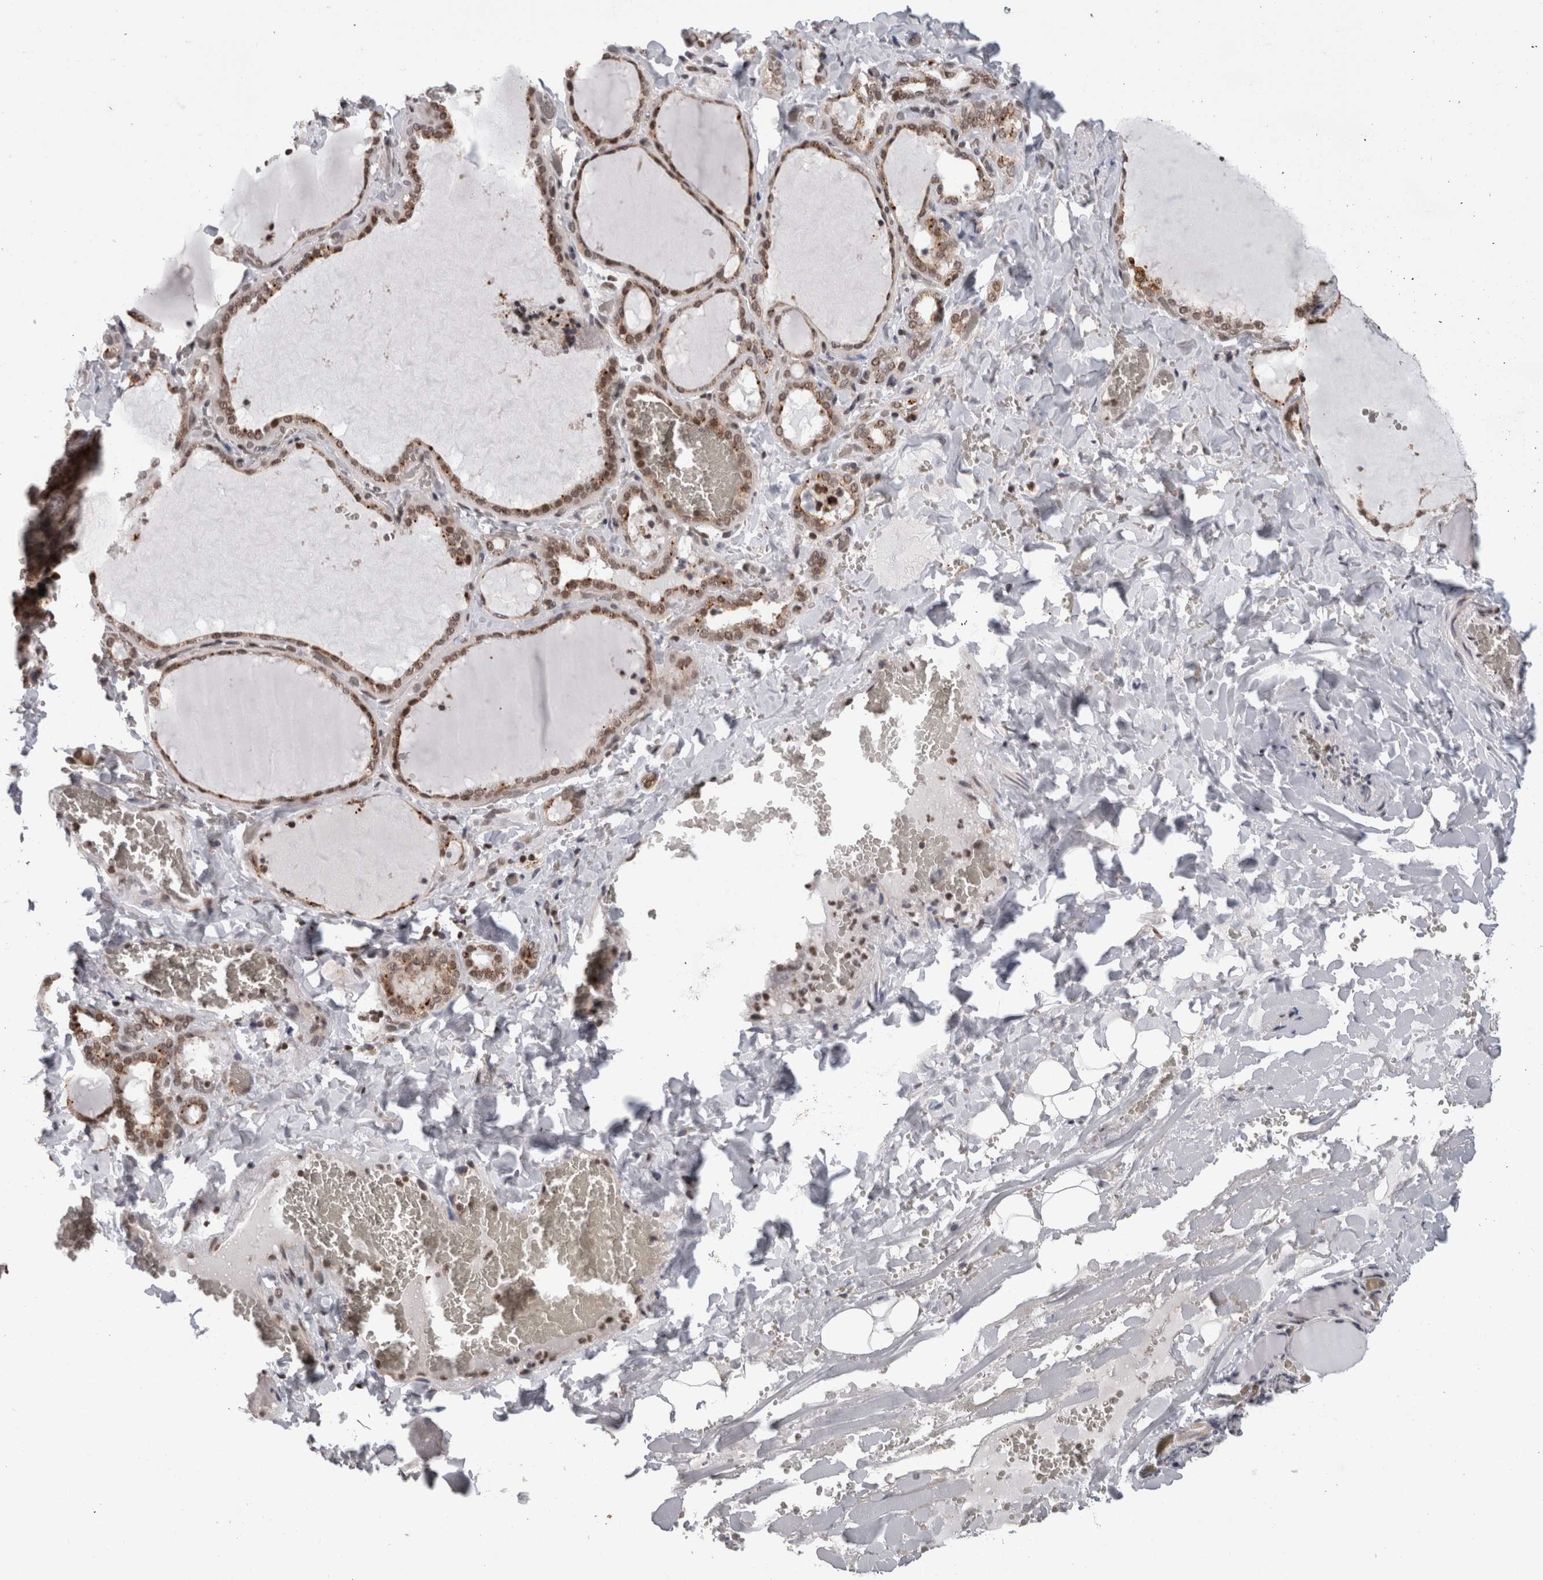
{"staining": {"intensity": "strong", "quantity": ">75%", "location": "cytoplasmic/membranous,nuclear"}, "tissue": "thyroid gland", "cell_type": "Glandular cells", "image_type": "normal", "snomed": [{"axis": "morphology", "description": "Normal tissue, NOS"}, {"axis": "topography", "description": "Thyroid gland"}], "caption": "DAB (3,3'-diaminobenzidine) immunohistochemical staining of benign thyroid gland shows strong cytoplasmic/membranous,nuclear protein positivity in about >75% of glandular cells.", "gene": "ZBTB11", "patient": {"sex": "female", "age": 22}}